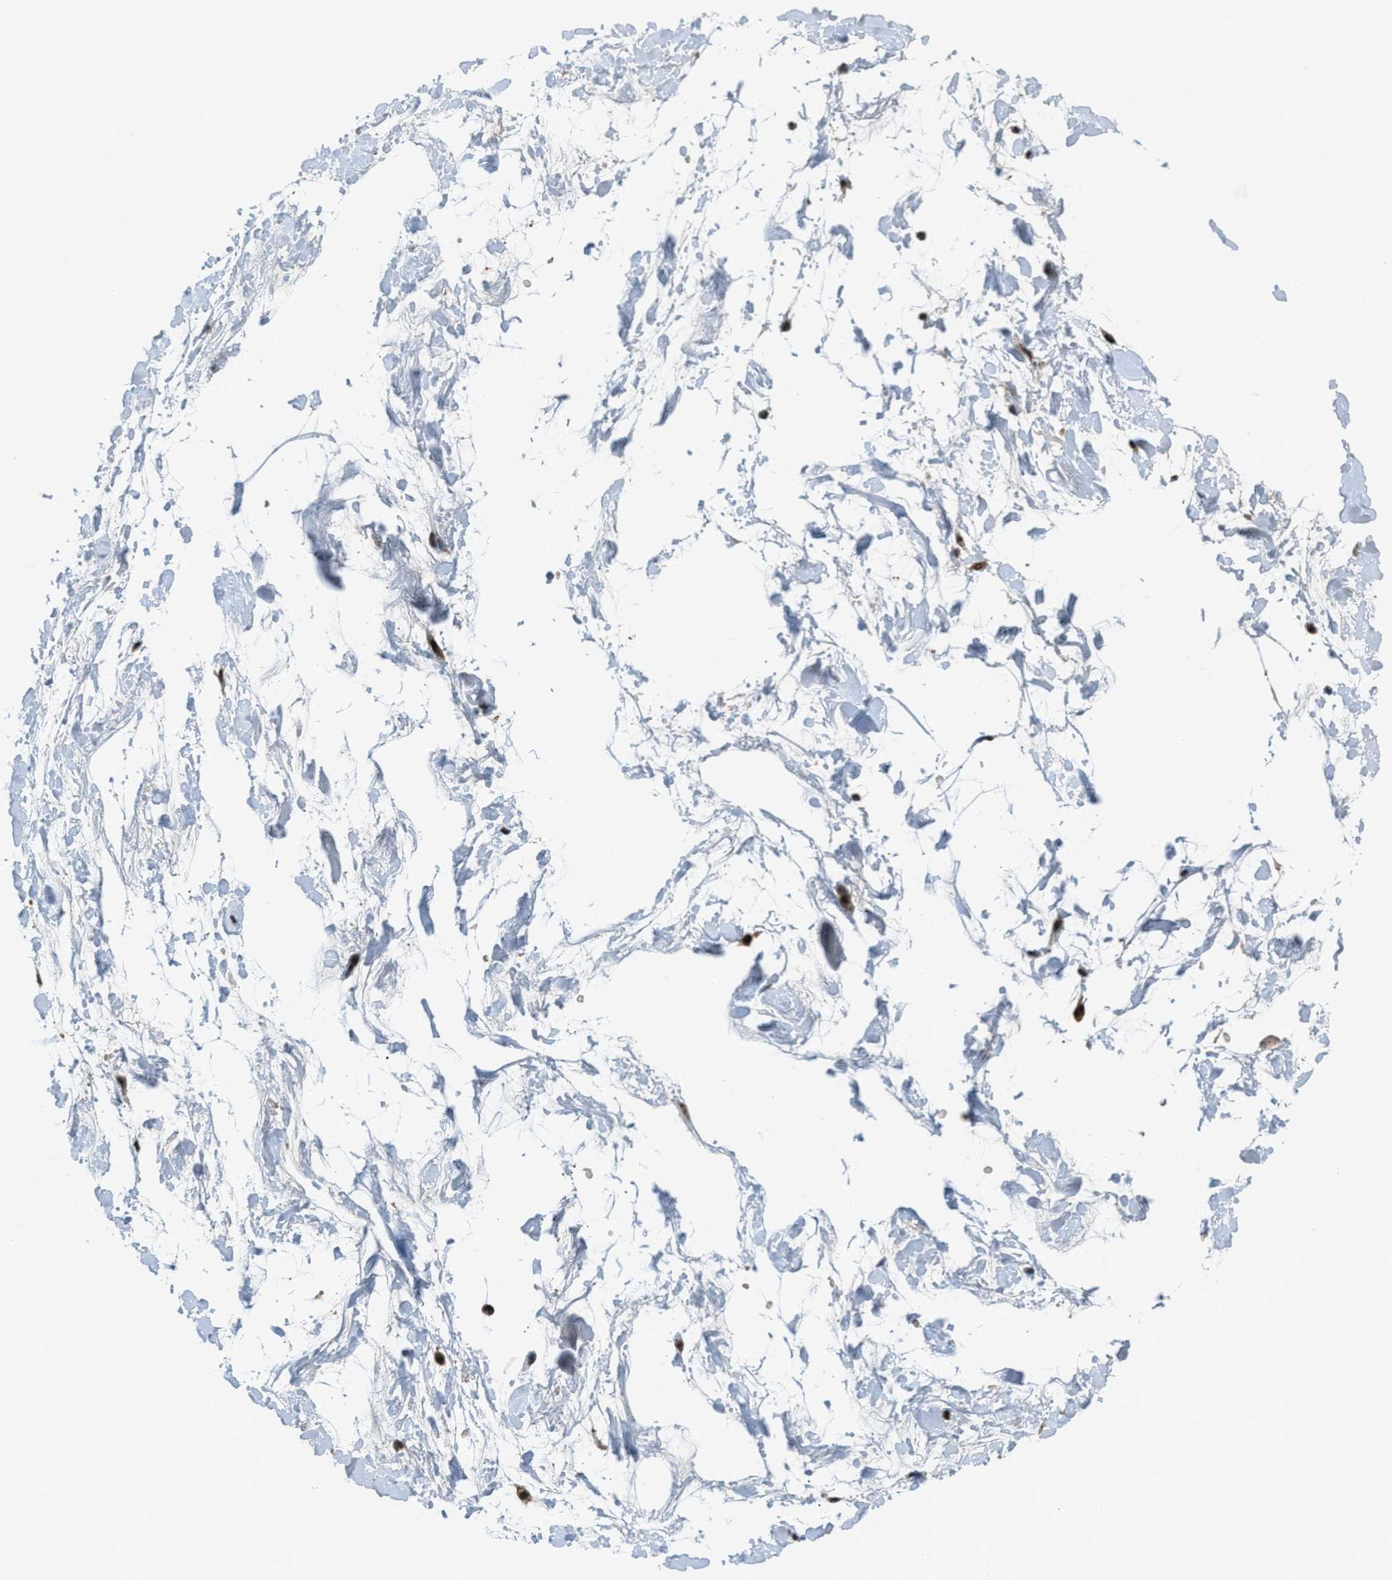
{"staining": {"intensity": "moderate", "quantity": ">75%", "location": "cytoplasmic/membranous,nuclear"}, "tissue": "adipose tissue", "cell_type": "Adipocytes", "image_type": "normal", "snomed": [{"axis": "morphology", "description": "Normal tissue, NOS"}, {"axis": "topography", "description": "Soft tissue"}], "caption": "Immunohistochemical staining of benign adipose tissue exhibits medium levels of moderate cytoplasmic/membranous,nuclear expression in about >75% of adipocytes.", "gene": "PRPF4", "patient": {"sex": "male", "age": 72}}